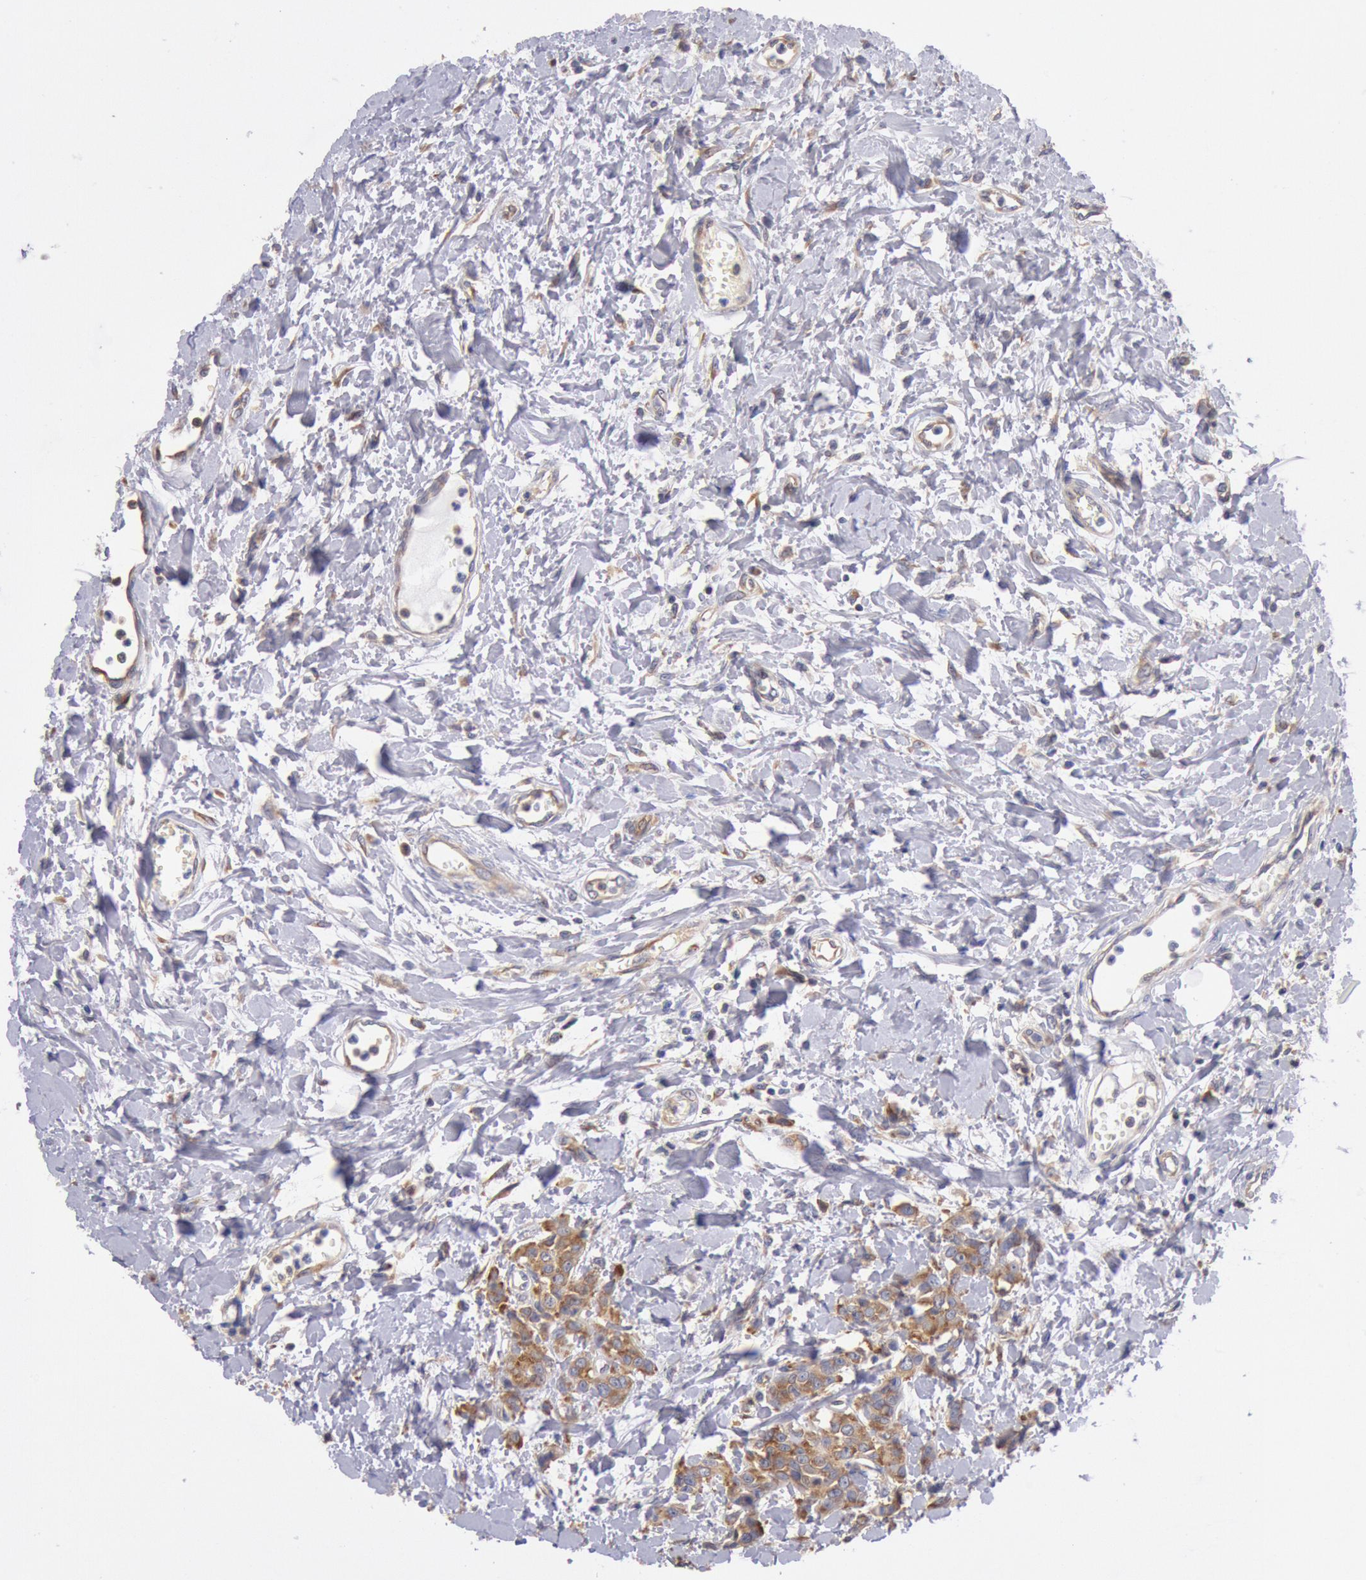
{"staining": {"intensity": "moderate", "quantity": ">75%", "location": "cytoplasmic/membranous"}, "tissue": "urothelial cancer", "cell_type": "Tumor cells", "image_type": "cancer", "snomed": [{"axis": "morphology", "description": "Urothelial carcinoma, High grade"}, {"axis": "topography", "description": "Urinary bladder"}], "caption": "Urothelial carcinoma (high-grade) stained for a protein (brown) displays moderate cytoplasmic/membranous positive positivity in about >75% of tumor cells.", "gene": "DRG1", "patient": {"sex": "male", "age": 56}}